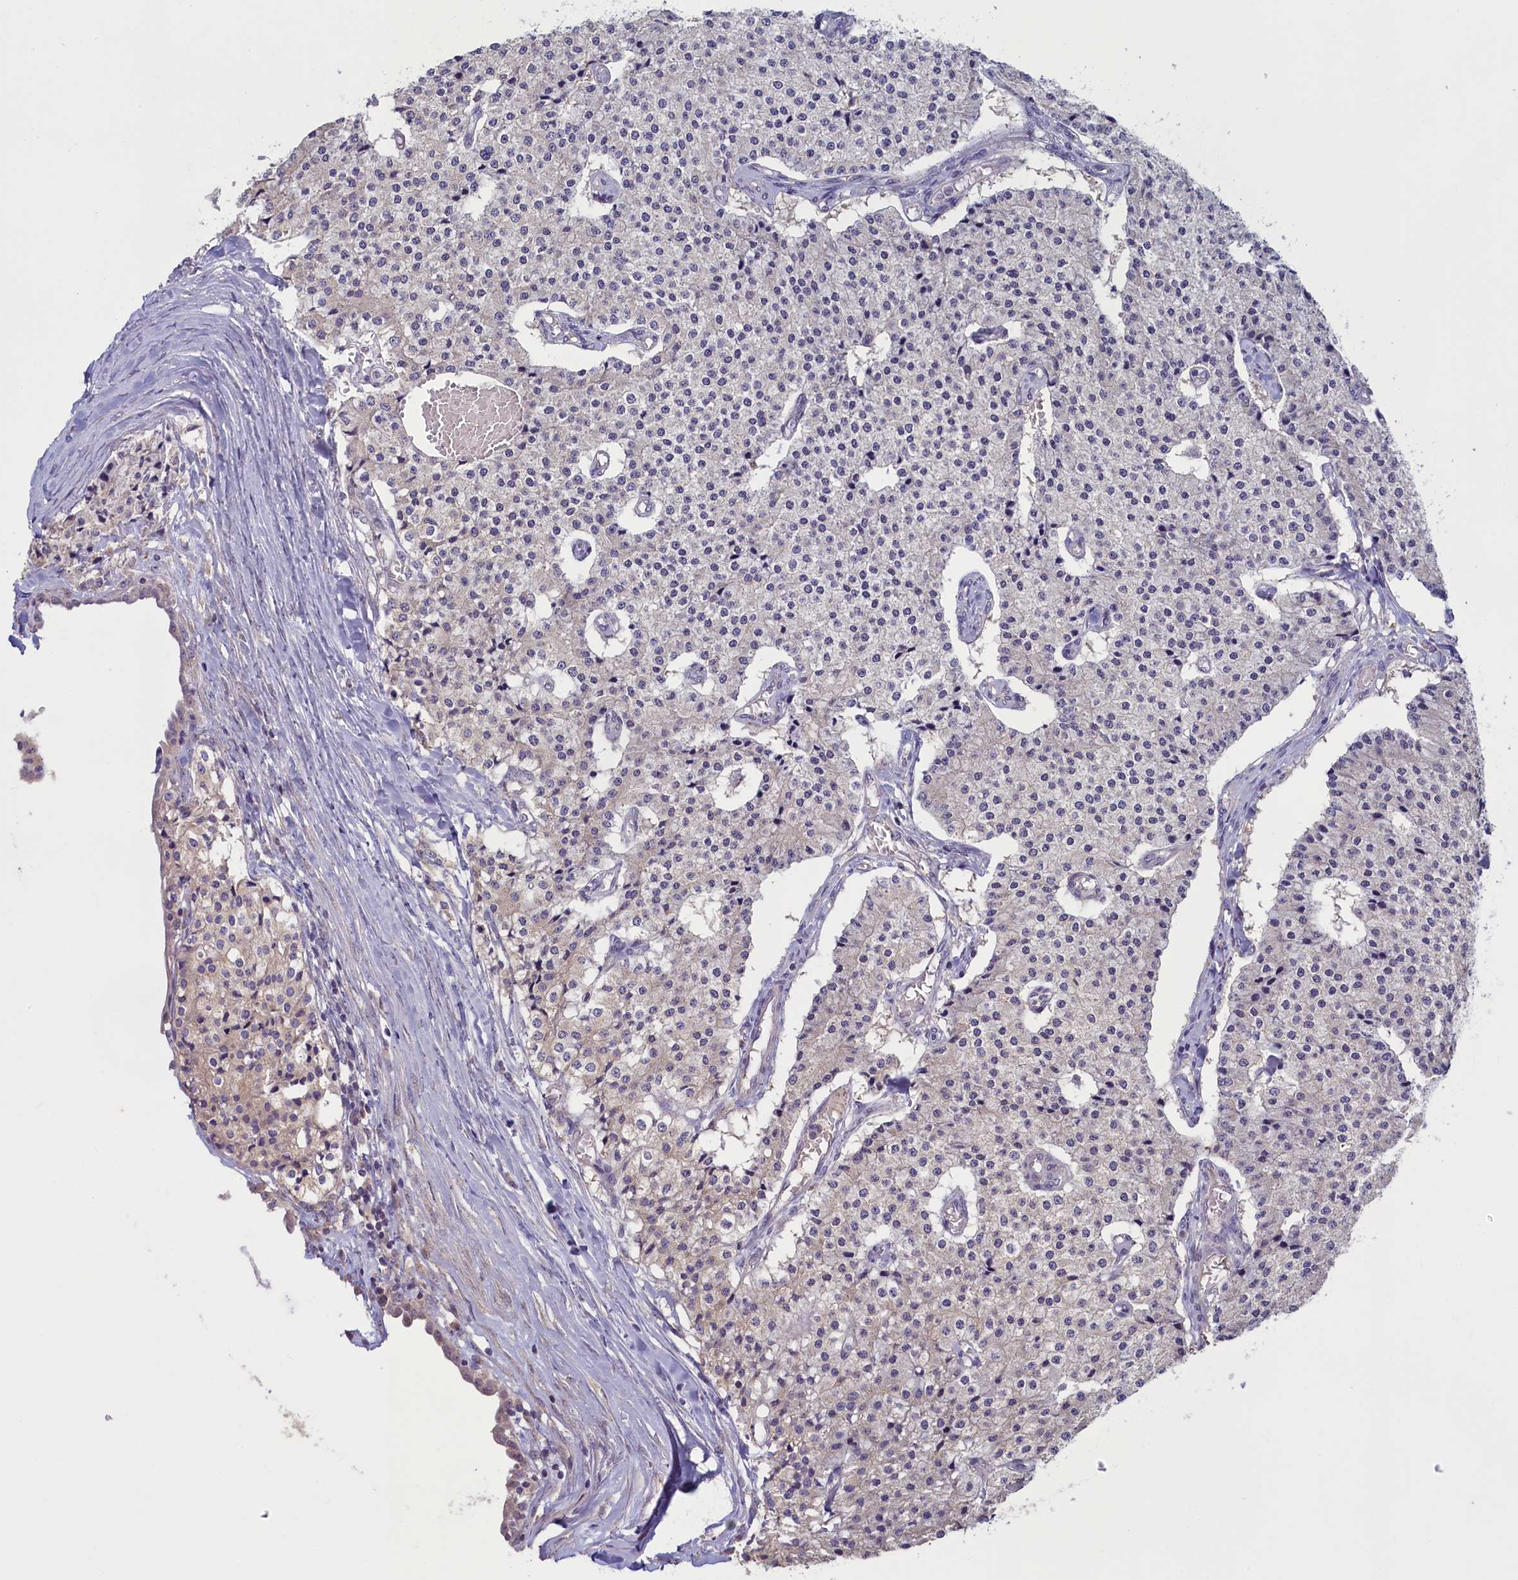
{"staining": {"intensity": "negative", "quantity": "none", "location": "none"}, "tissue": "carcinoid", "cell_type": "Tumor cells", "image_type": "cancer", "snomed": [{"axis": "morphology", "description": "Carcinoid, malignant, NOS"}, {"axis": "topography", "description": "Colon"}], "caption": "This is an IHC micrograph of human carcinoid. There is no expression in tumor cells.", "gene": "ATF7IP2", "patient": {"sex": "female", "age": 52}}